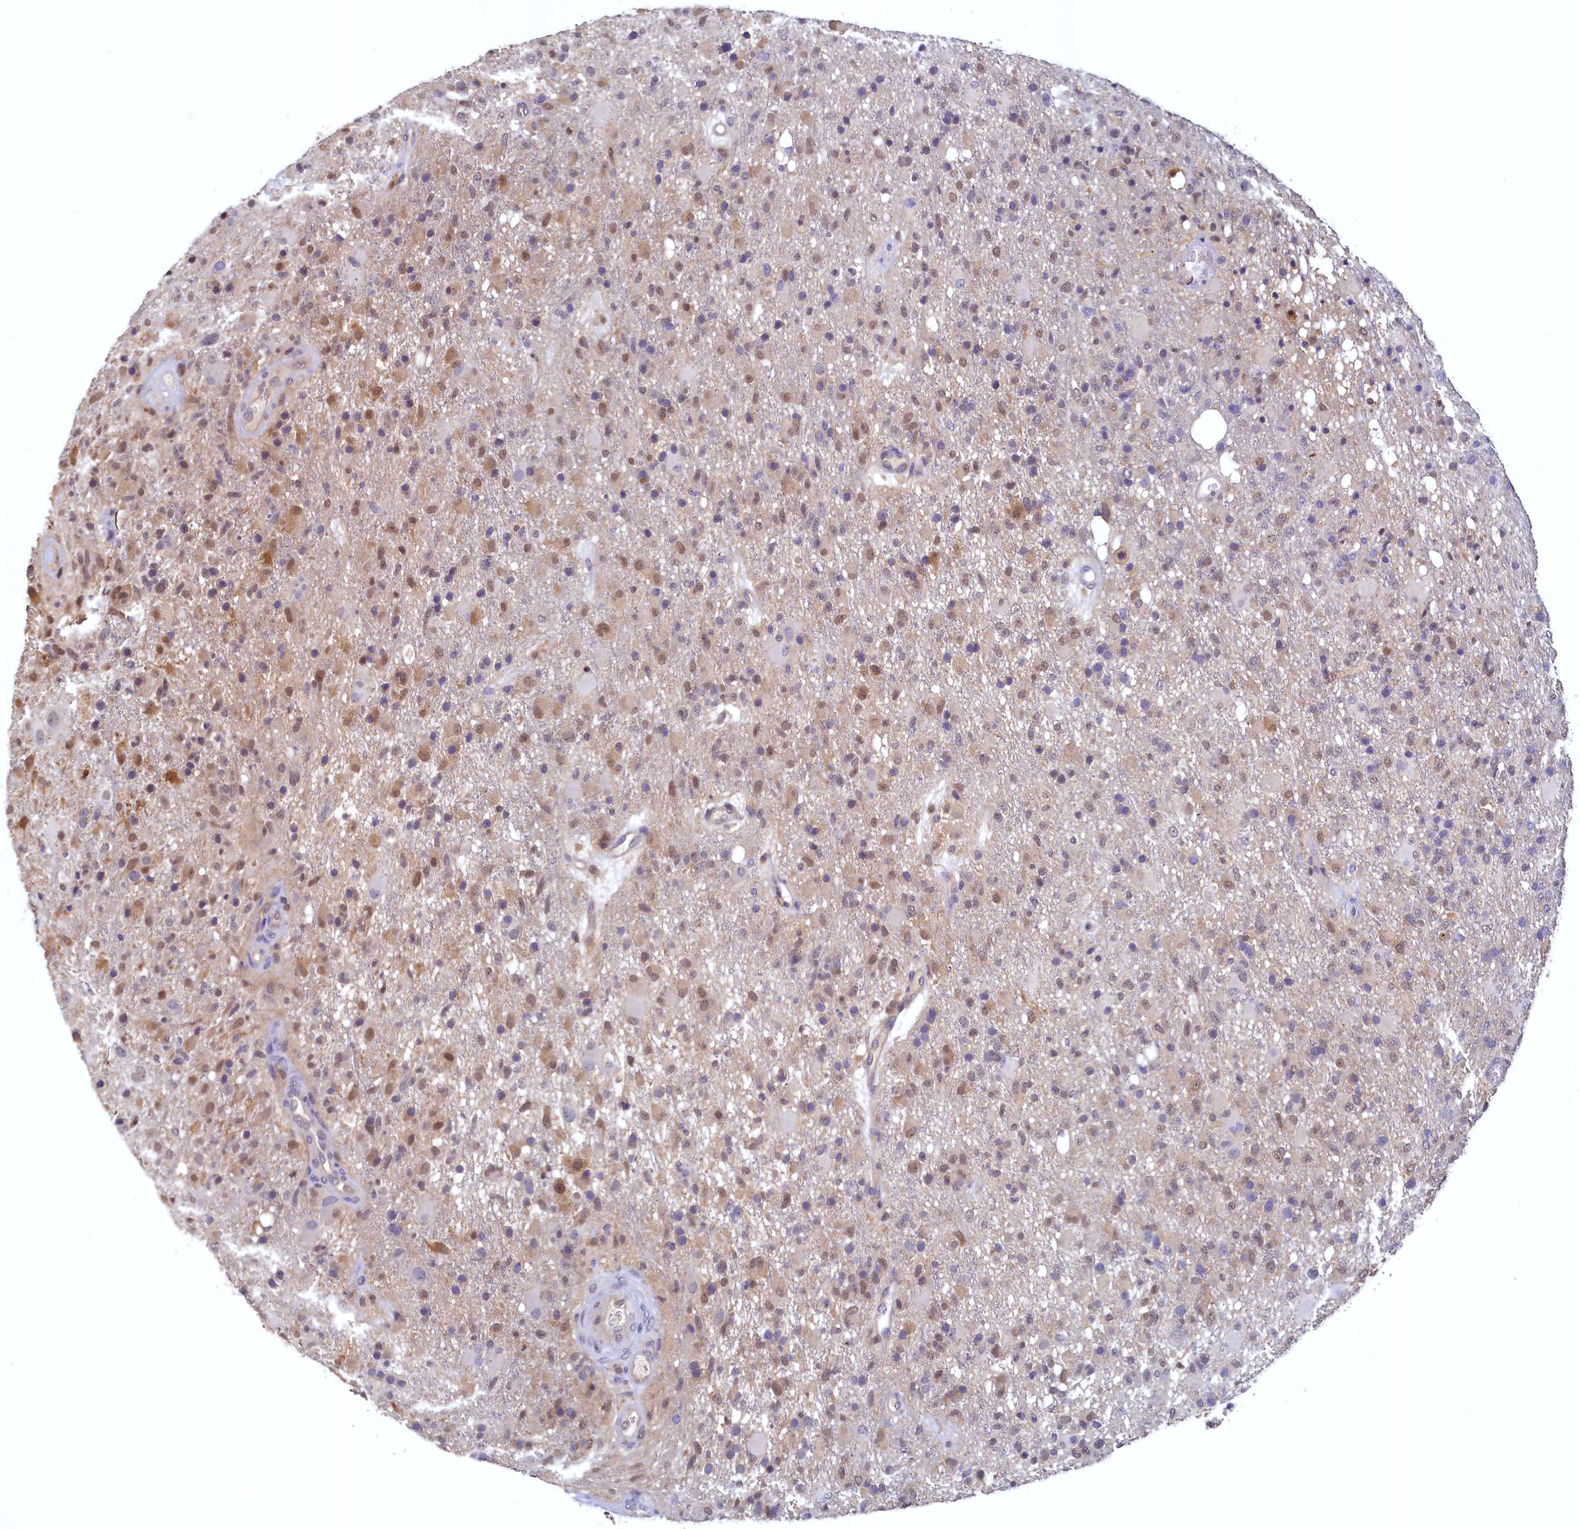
{"staining": {"intensity": "moderate", "quantity": "25%-75%", "location": "nuclear"}, "tissue": "glioma", "cell_type": "Tumor cells", "image_type": "cancer", "snomed": [{"axis": "morphology", "description": "Glioma, malignant, High grade"}, {"axis": "topography", "description": "Brain"}], "caption": "Immunohistochemistry (IHC) histopathology image of neoplastic tissue: human malignant high-grade glioma stained using immunohistochemistry (IHC) reveals medium levels of moderate protein expression localized specifically in the nuclear of tumor cells, appearing as a nuclear brown color.", "gene": "PAAF1", "patient": {"sex": "female", "age": 74}}